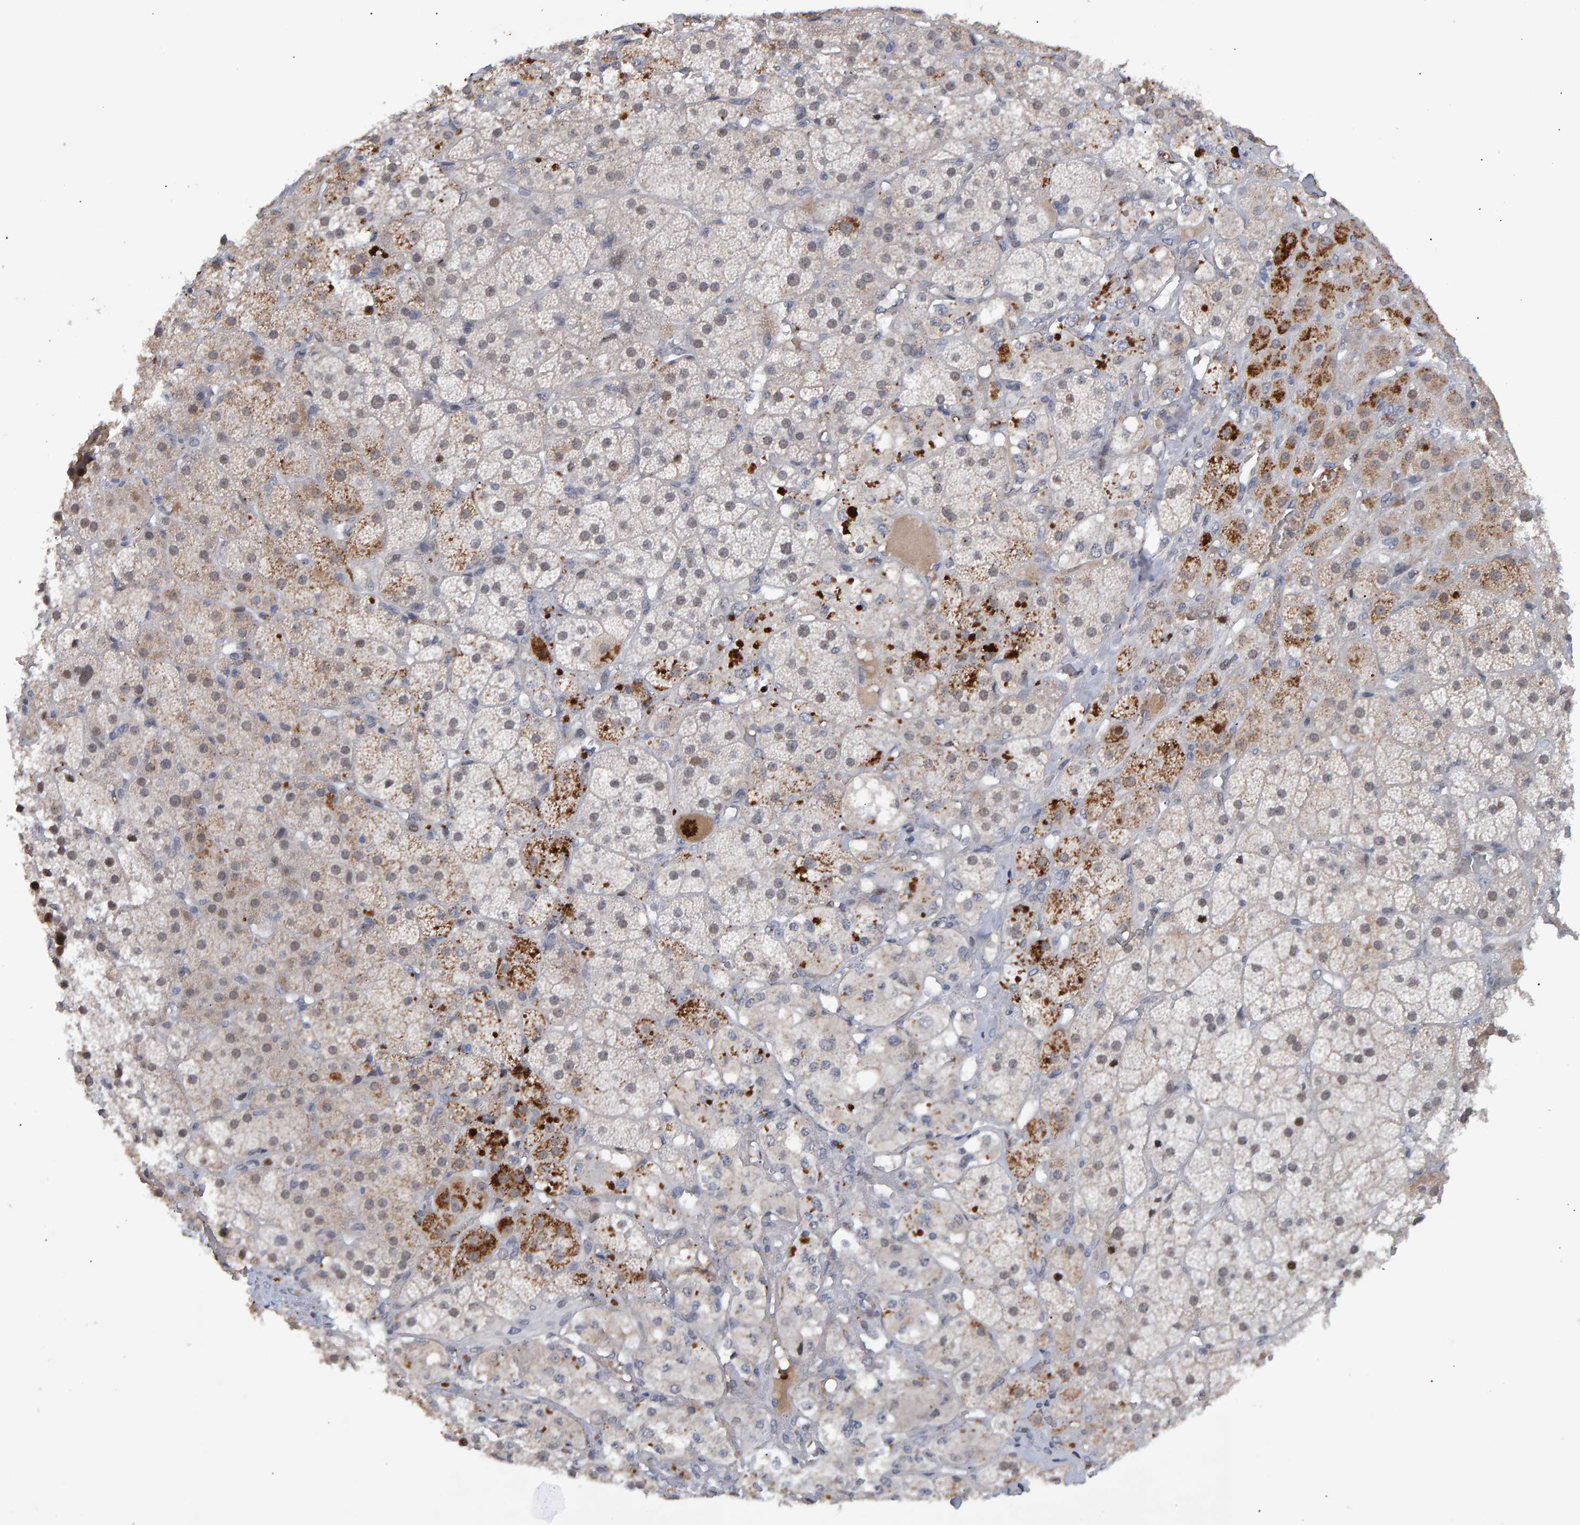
{"staining": {"intensity": "moderate", "quantity": "25%-75%", "location": "cytoplasmic/membranous,nuclear"}, "tissue": "adrenal gland", "cell_type": "Glandular cells", "image_type": "normal", "snomed": [{"axis": "morphology", "description": "Normal tissue, NOS"}, {"axis": "topography", "description": "Adrenal gland"}], "caption": "This micrograph reveals immunohistochemistry (IHC) staining of benign adrenal gland, with medium moderate cytoplasmic/membranous,nuclear staining in about 25%-75% of glandular cells.", "gene": "ESRP1", "patient": {"sex": "male", "age": 57}}